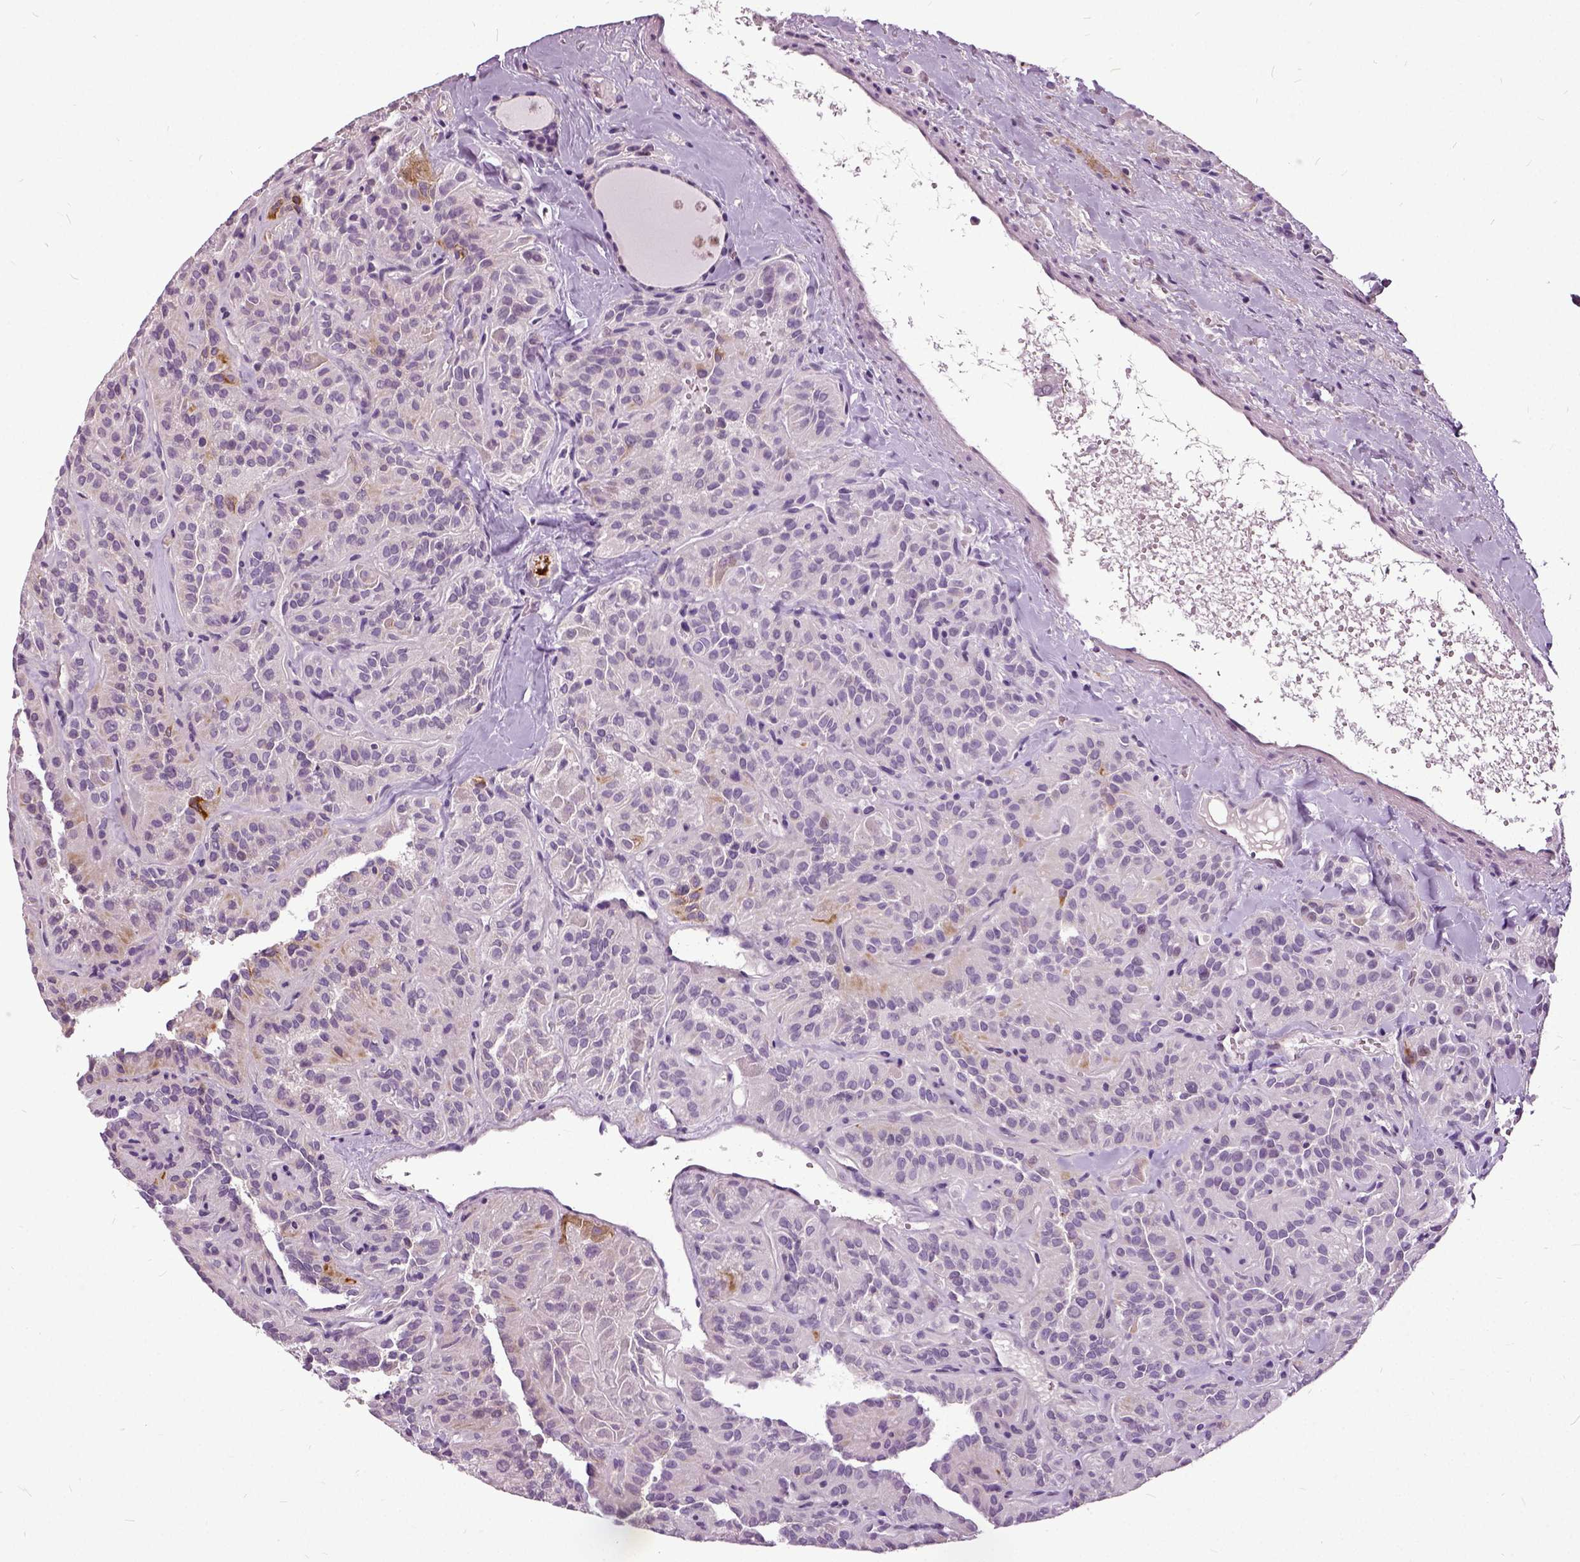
{"staining": {"intensity": "negative", "quantity": "none", "location": "none"}, "tissue": "thyroid cancer", "cell_type": "Tumor cells", "image_type": "cancer", "snomed": [{"axis": "morphology", "description": "Papillary adenocarcinoma, NOS"}, {"axis": "topography", "description": "Thyroid gland"}], "caption": "DAB (3,3'-diaminobenzidine) immunohistochemical staining of thyroid cancer (papillary adenocarcinoma) exhibits no significant staining in tumor cells.", "gene": "ILRUN", "patient": {"sex": "female", "age": 45}}